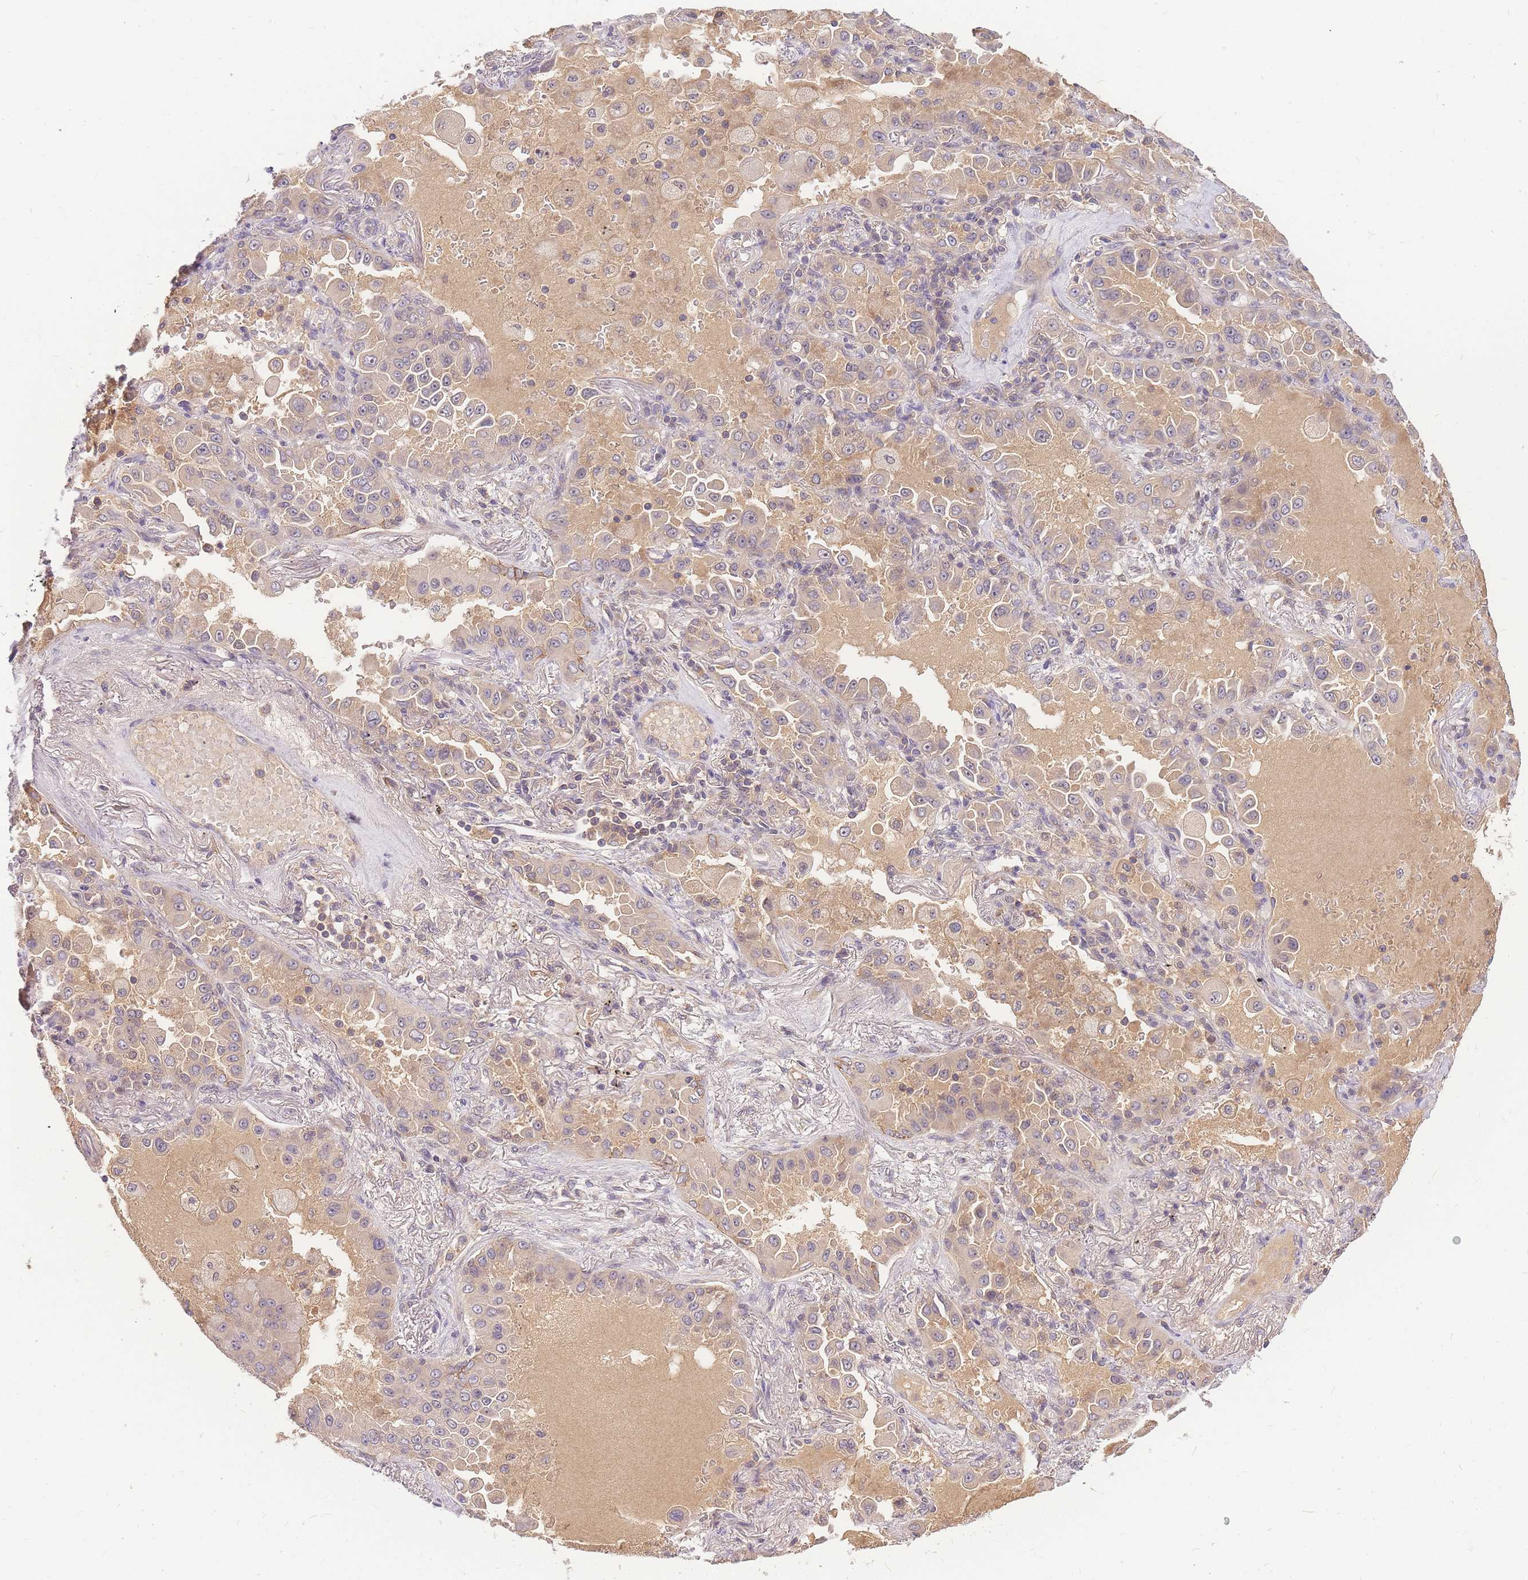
{"staining": {"intensity": "weak", "quantity": "<25%", "location": "cytoplasmic/membranous"}, "tissue": "lung cancer", "cell_type": "Tumor cells", "image_type": "cancer", "snomed": [{"axis": "morphology", "description": "Squamous cell carcinoma, NOS"}, {"axis": "topography", "description": "Lung"}], "caption": "Immunohistochemical staining of human lung squamous cell carcinoma exhibits no significant positivity in tumor cells. (Brightfield microscopy of DAB immunohistochemistry at high magnification).", "gene": "ZNF577", "patient": {"sex": "male", "age": 74}}